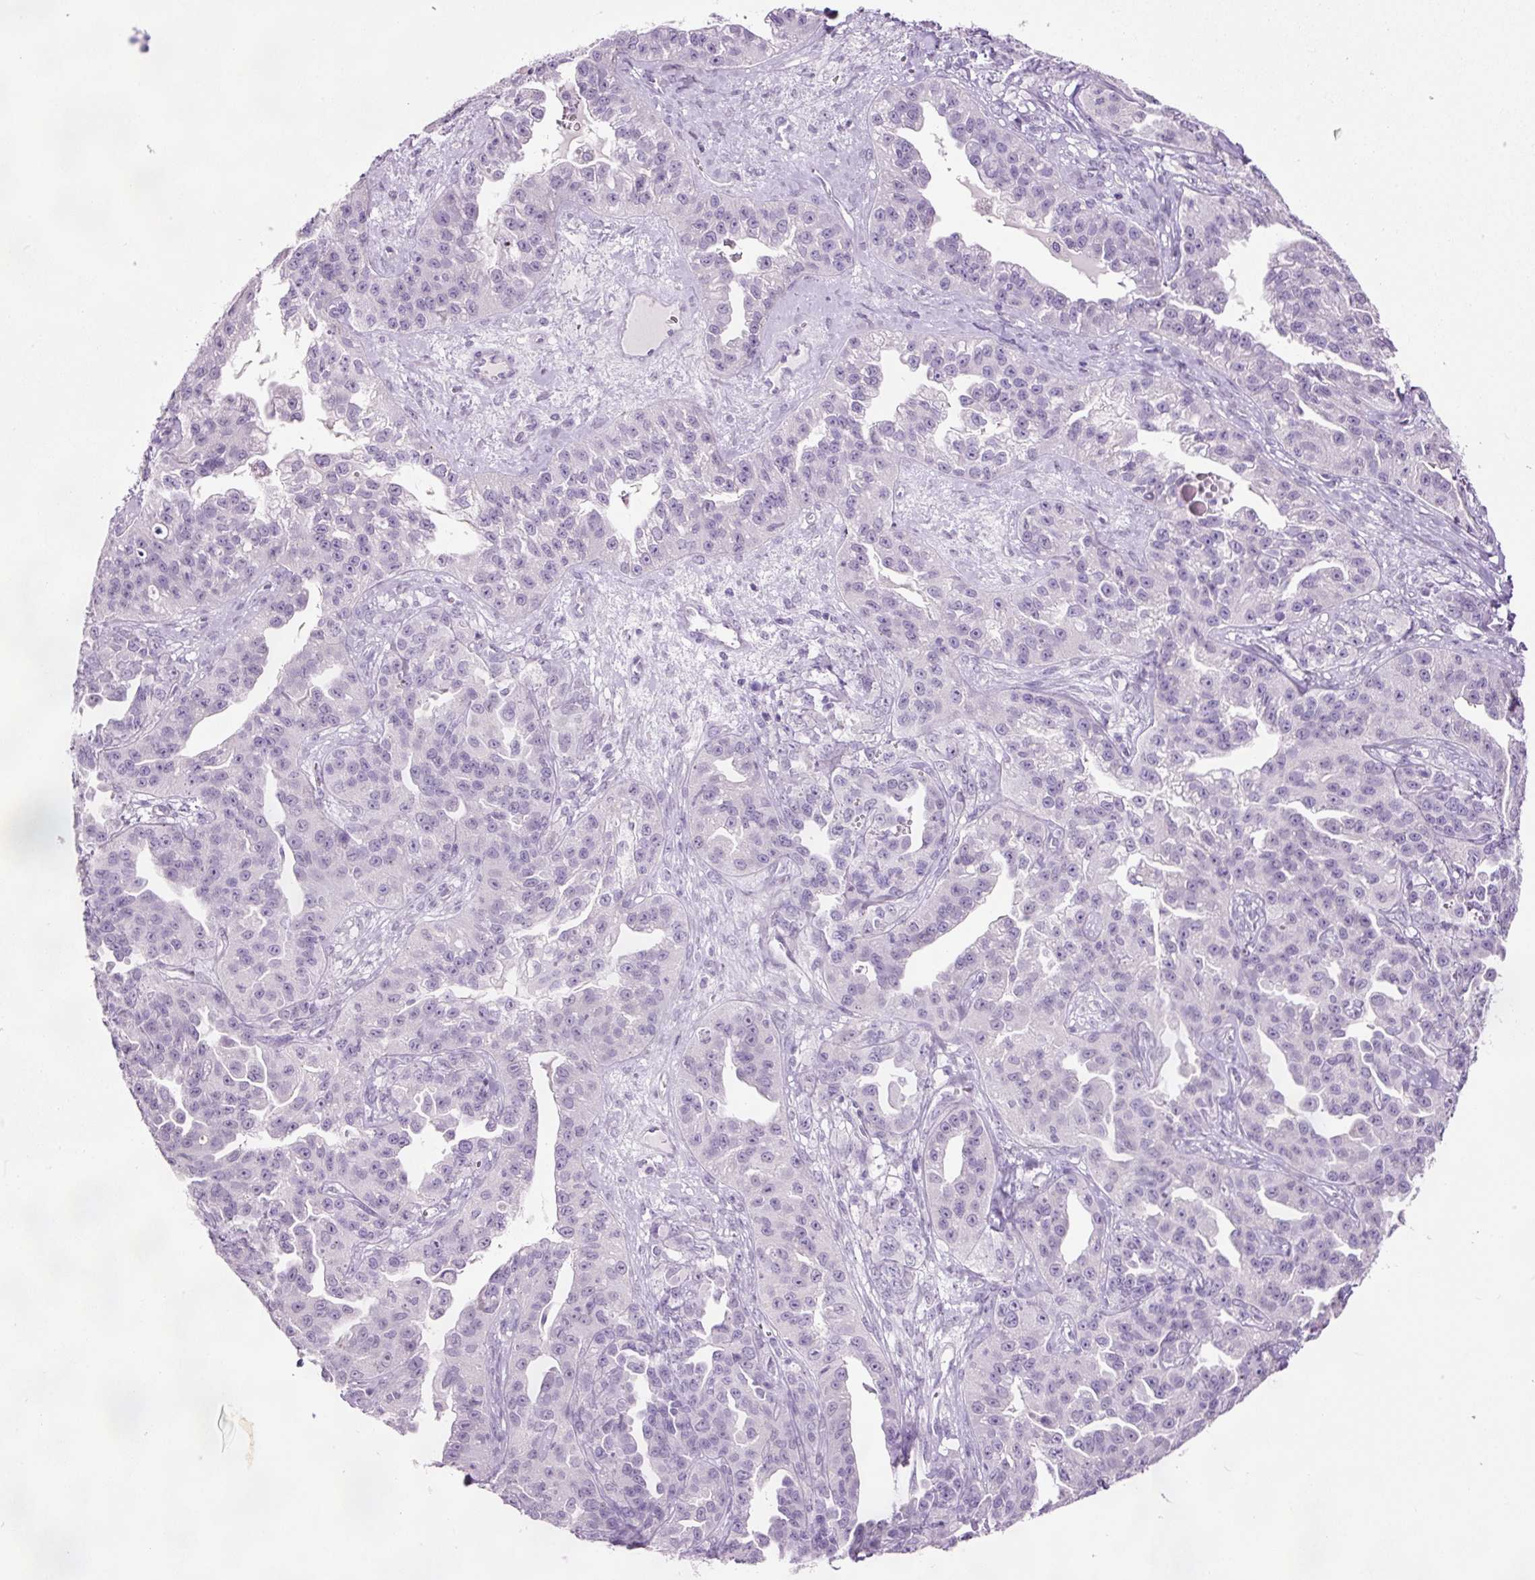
{"staining": {"intensity": "negative", "quantity": "none", "location": "none"}, "tissue": "ovarian cancer", "cell_type": "Tumor cells", "image_type": "cancer", "snomed": [{"axis": "morphology", "description": "Cystadenocarcinoma, serous, NOS"}, {"axis": "topography", "description": "Ovary"}], "caption": "Immunohistochemistry (IHC) photomicrograph of neoplastic tissue: ovarian cancer stained with DAB reveals no significant protein expression in tumor cells.", "gene": "ANKRD20A1", "patient": {"sex": "female", "age": 75}}